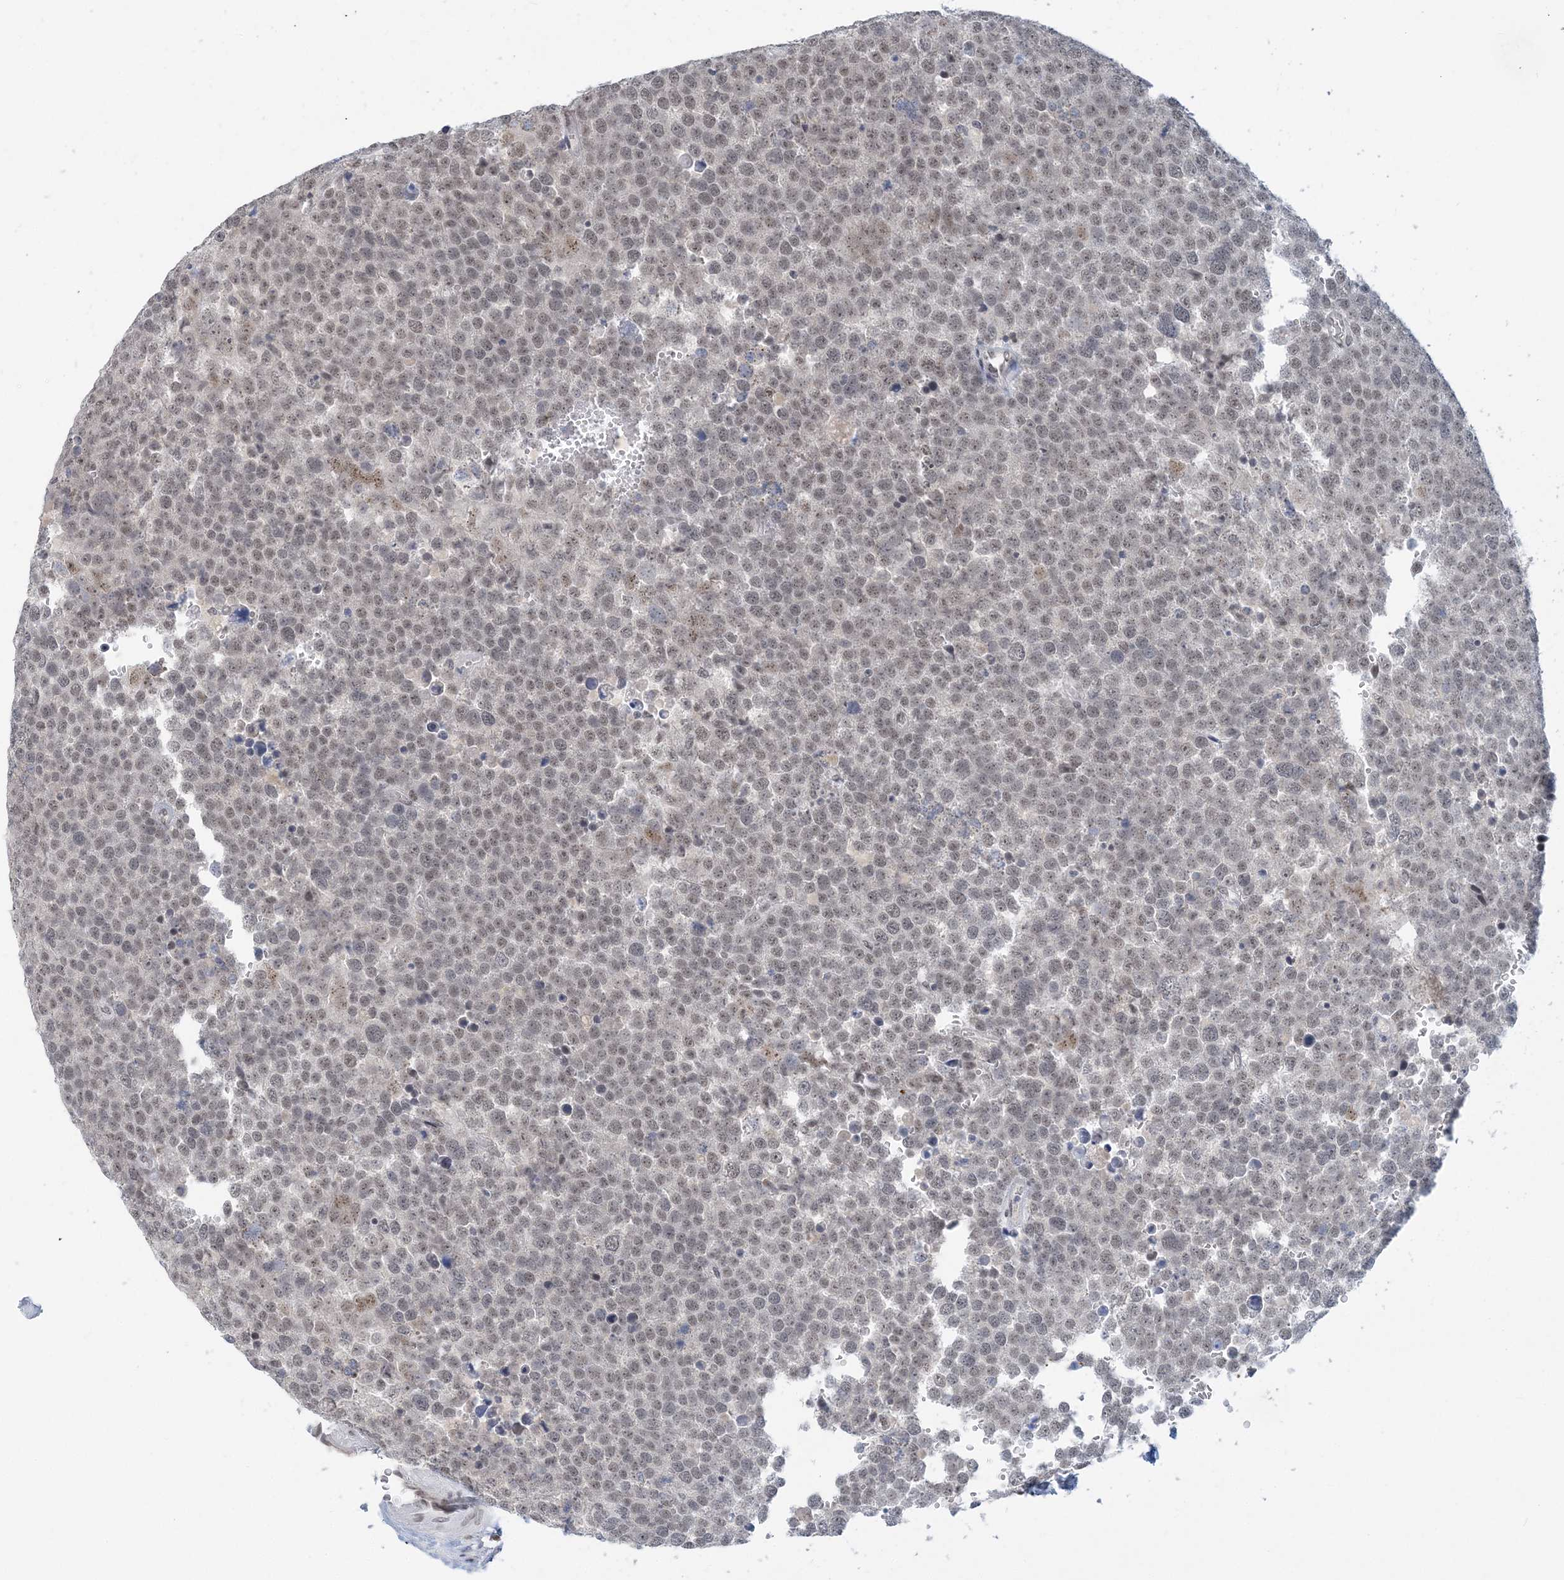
{"staining": {"intensity": "weak", "quantity": ">75%", "location": "nuclear"}, "tissue": "testis cancer", "cell_type": "Tumor cells", "image_type": "cancer", "snomed": [{"axis": "morphology", "description": "Seminoma, NOS"}, {"axis": "topography", "description": "Testis"}], "caption": "IHC of human seminoma (testis) demonstrates low levels of weak nuclear positivity in about >75% of tumor cells.", "gene": "KMT2D", "patient": {"sex": "male", "age": 71}}